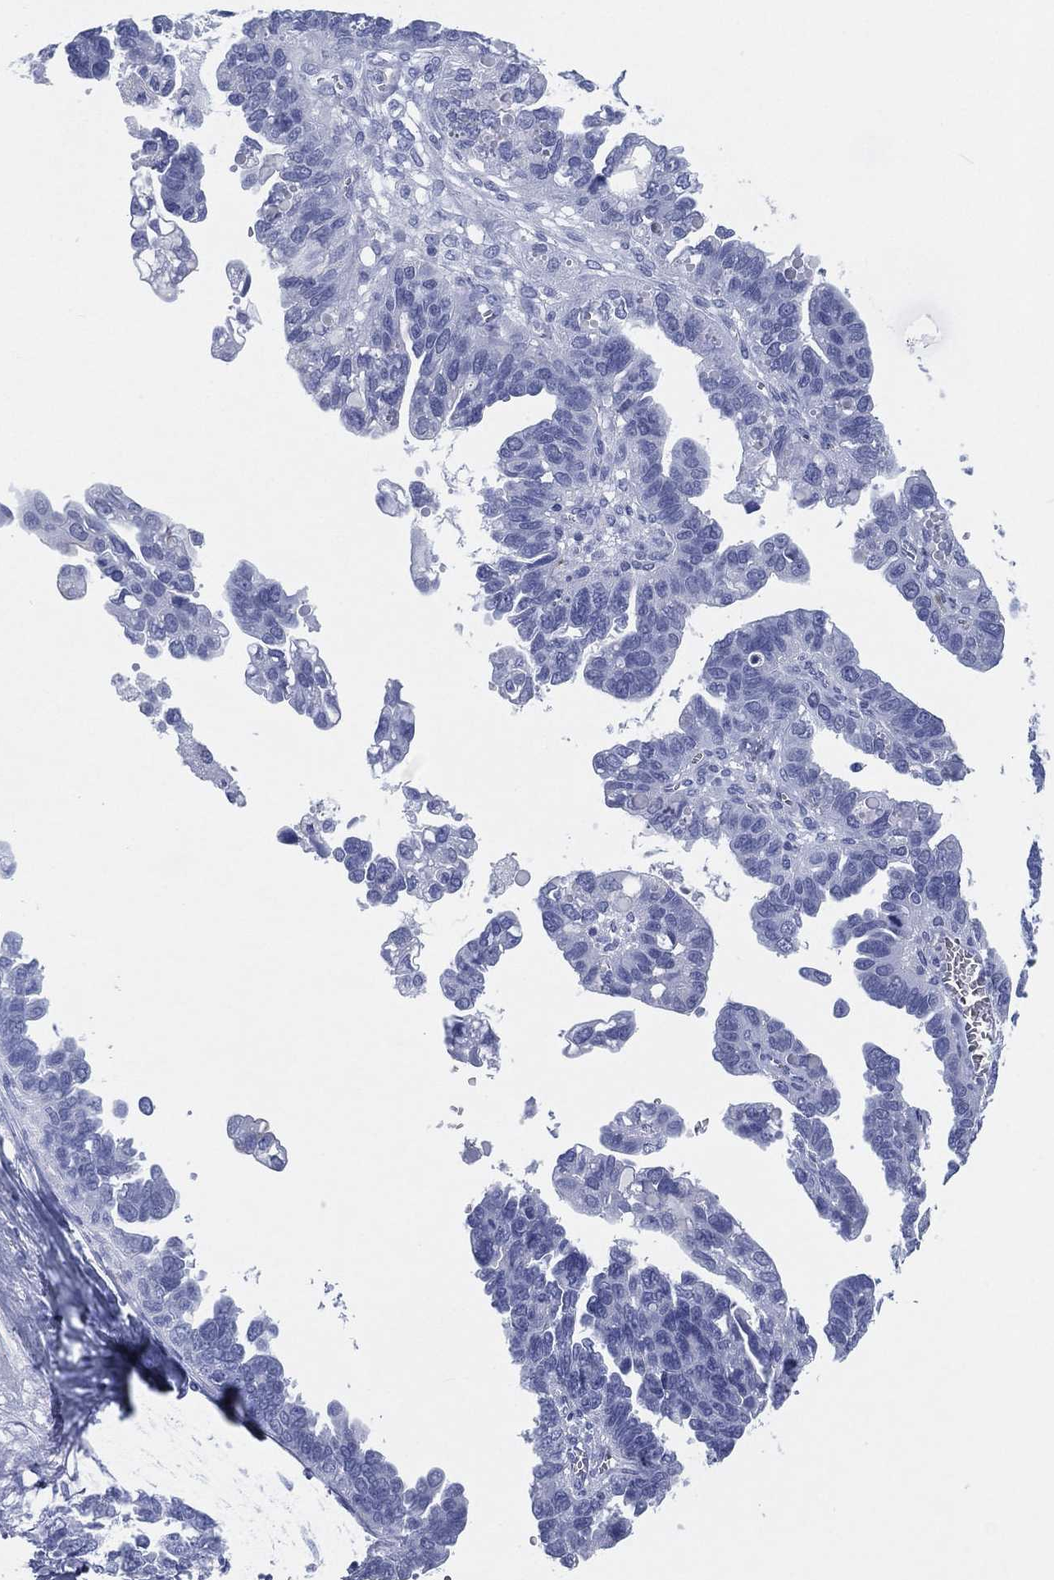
{"staining": {"intensity": "negative", "quantity": "none", "location": "none"}, "tissue": "ovarian cancer", "cell_type": "Tumor cells", "image_type": "cancer", "snomed": [{"axis": "morphology", "description": "Cystadenocarcinoma, serous, NOS"}, {"axis": "topography", "description": "Ovary"}], "caption": "This is an IHC image of ovarian serous cystadenocarcinoma. There is no expression in tumor cells.", "gene": "CD79A", "patient": {"sex": "female", "age": 69}}